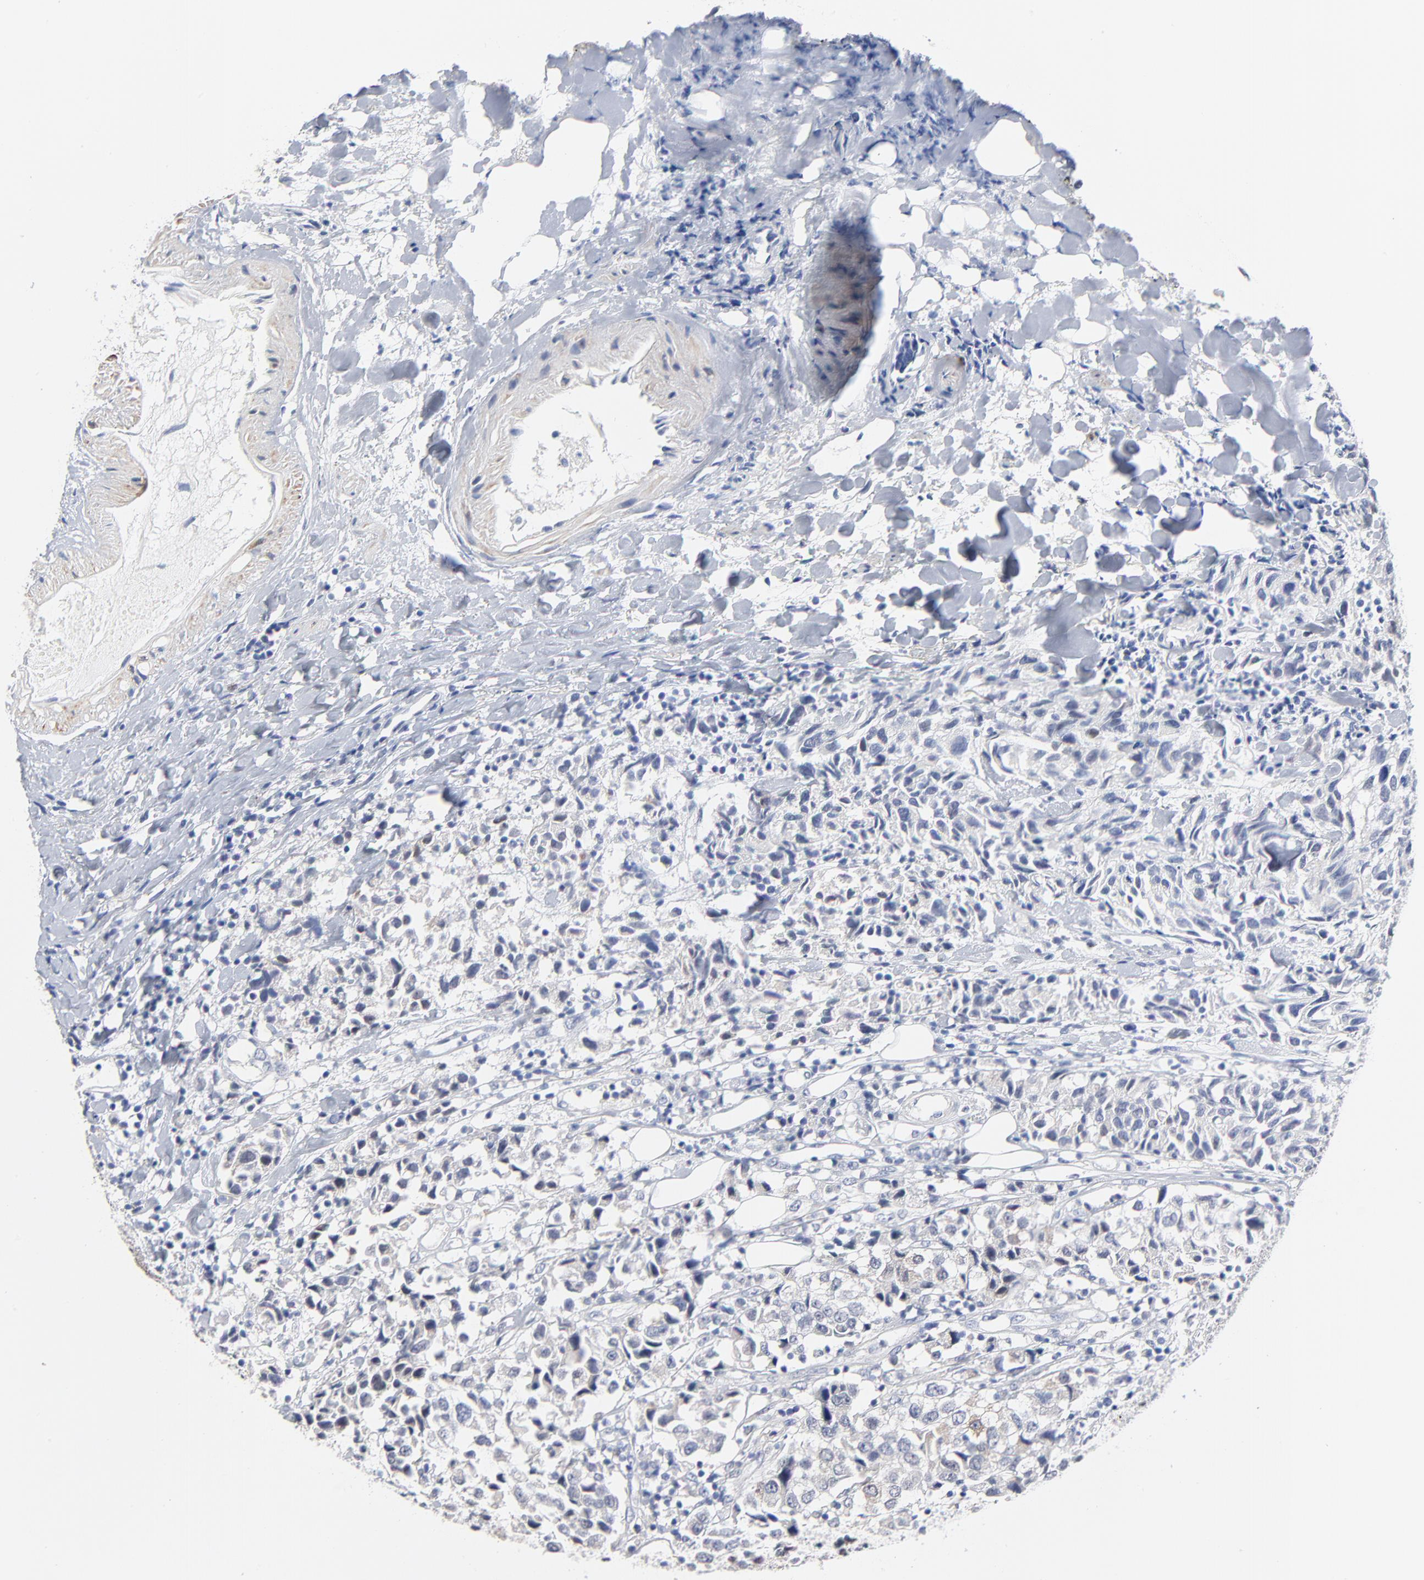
{"staining": {"intensity": "negative", "quantity": "none", "location": "none"}, "tissue": "urothelial cancer", "cell_type": "Tumor cells", "image_type": "cancer", "snomed": [{"axis": "morphology", "description": "Urothelial carcinoma, High grade"}, {"axis": "topography", "description": "Urinary bladder"}], "caption": "High power microscopy histopathology image of an immunohistochemistry (IHC) micrograph of urothelial cancer, revealing no significant positivity in tumor cells.", "gene": "AADAC", "patient": {"sex": "female", "age": 75}}